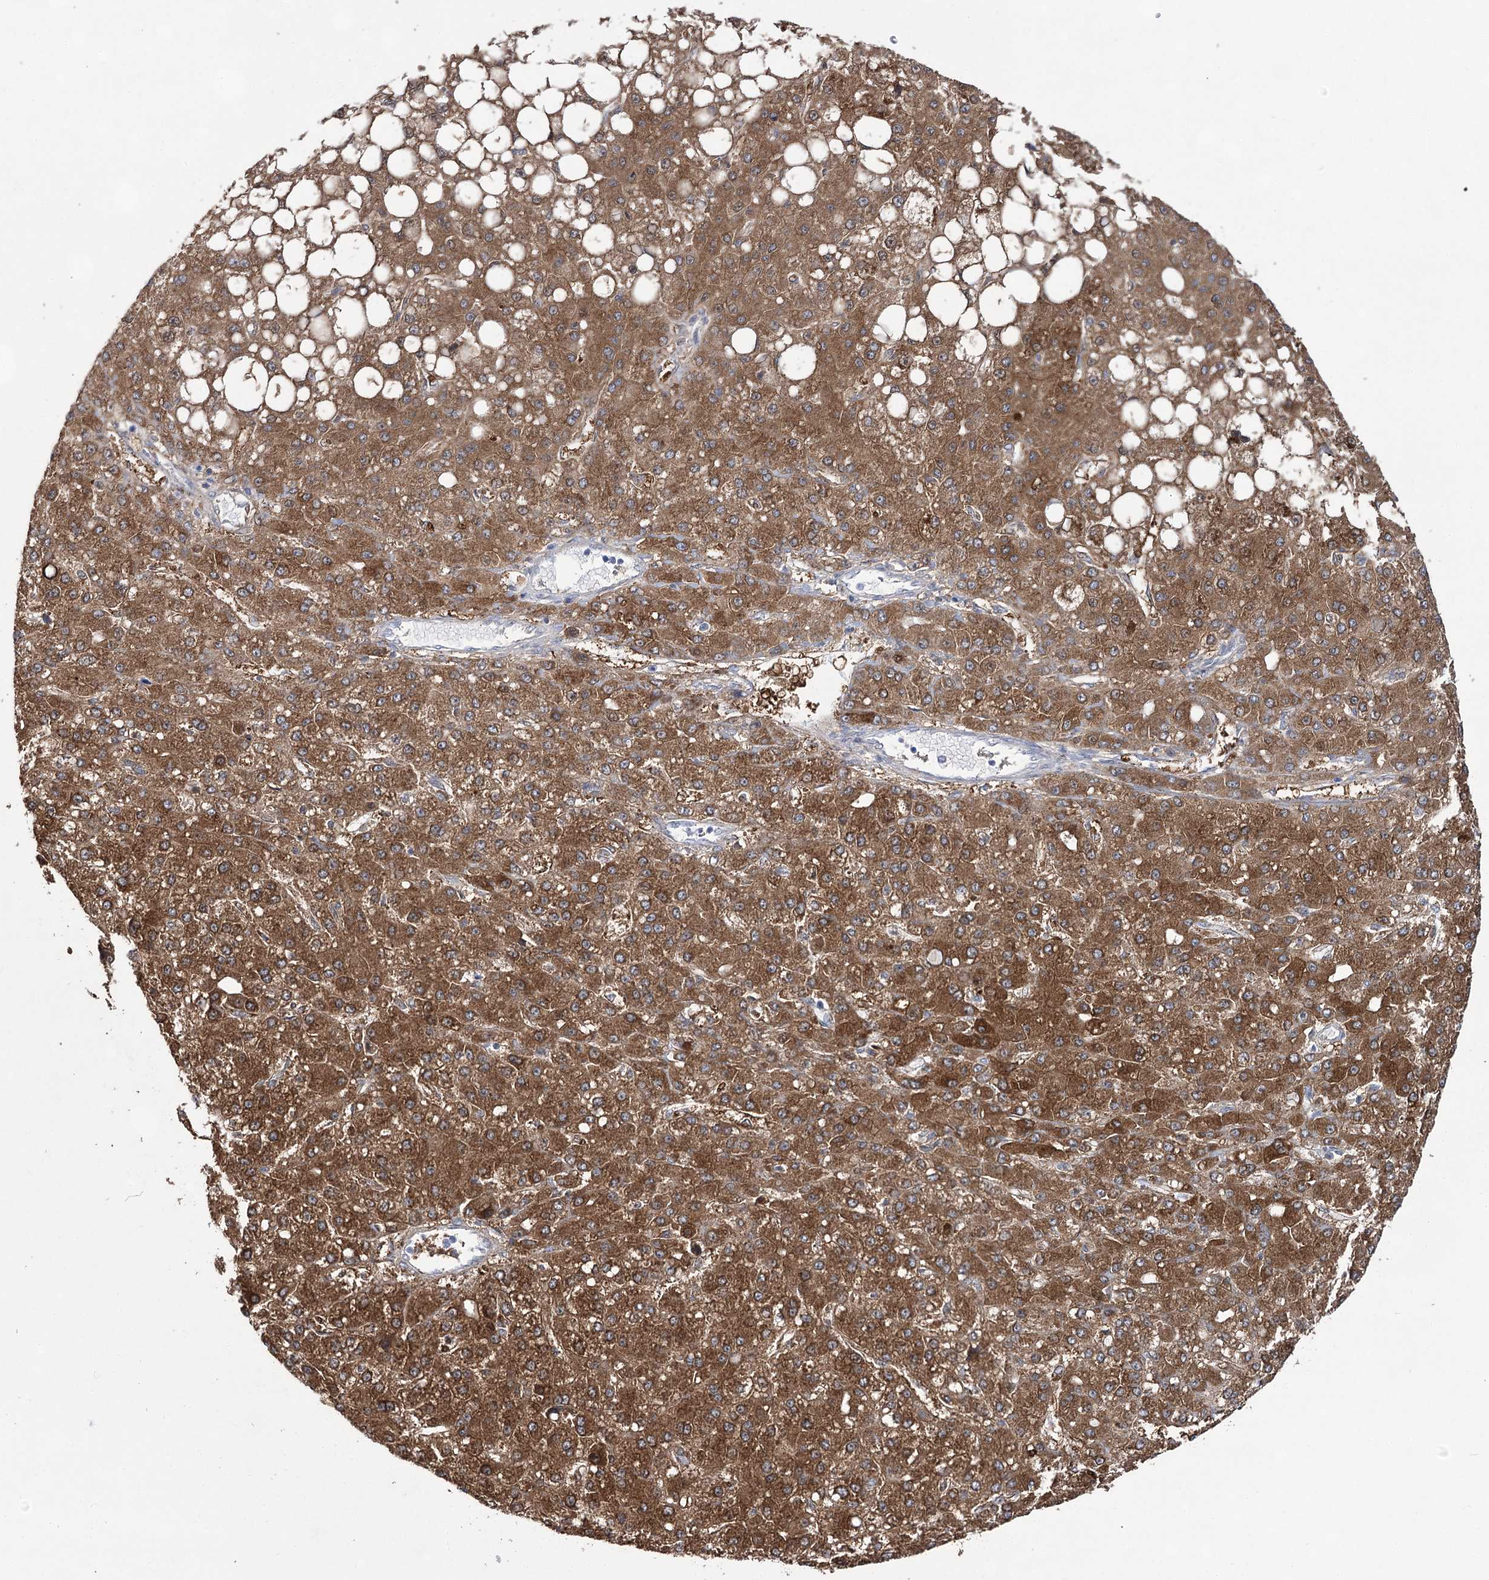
{"staining": {"intensity": "moderate", "quantity": ">75%", "location": "cytoplasmic/membranous"}, "tissue": "liver cancer", "cell_type": "Tumor cells", "image_type": "cancer", "snomed": [{"axis": "morphology", "description": "Carcinoma, Hepatocellular, NOS"}, {"axis": "topography", "description": "Liver"}], "caption": "High-magnification brightfield microscopy of liver cancer stained with DAB (brown) and counterstained with hematoxylin (blue). tumor cells exhibit moderate cytoplasmic/membranous staining is appreciated in about>75% of cells.", "gene": "UGDH", "patient": {"sex": "male", "age": 67}}